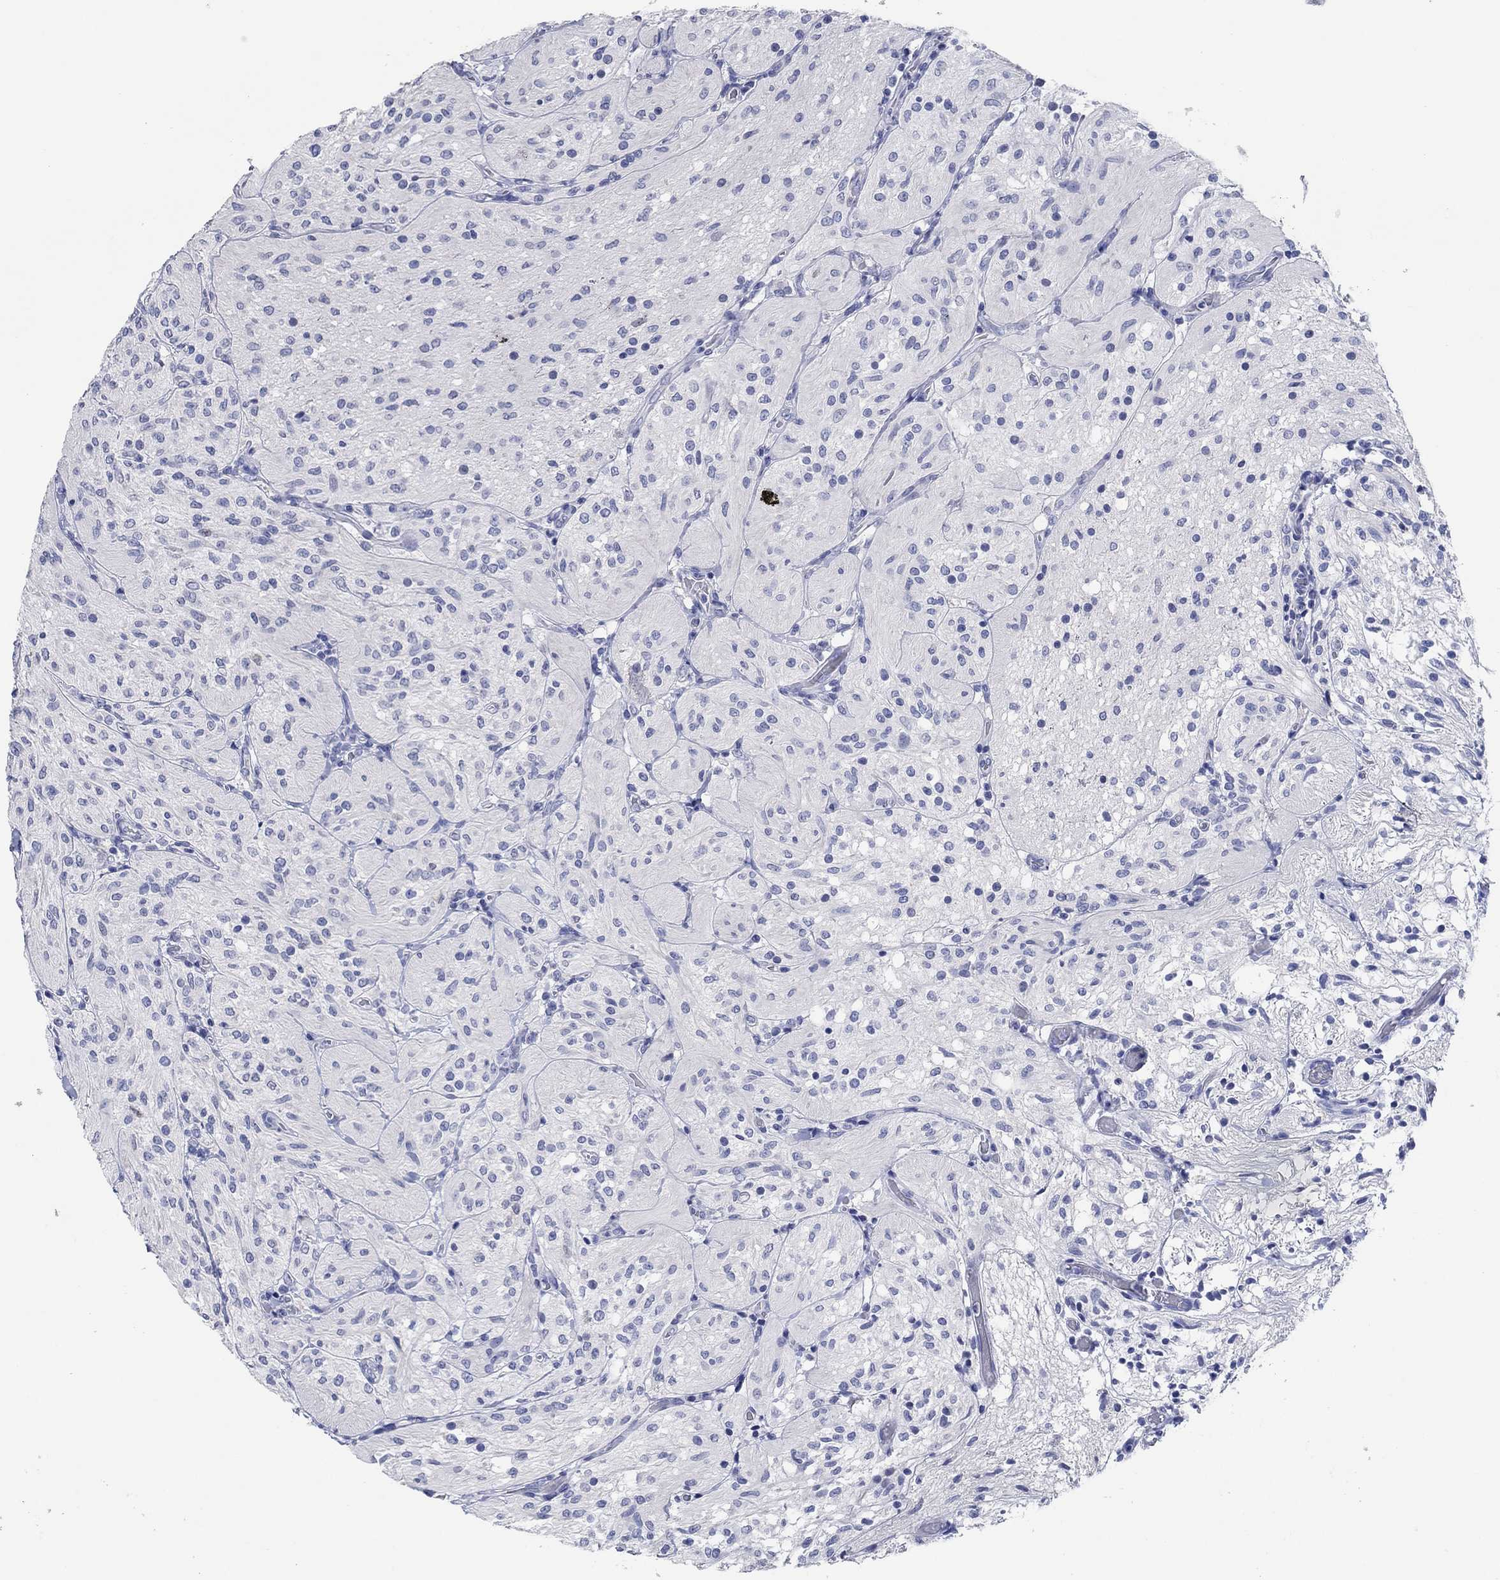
{"staining": {"intensity": "negative", "quantity": "none", "location": "none"}, "tissue": "glioma", "cell_type": "Tumor cells", "image_type": "cancer", "snomed": [{"axis": "morphology", "description": "Glioma, malignant, Low grade"}, {"axis": "topography", "description": "Brain"}], "caption": "This is an IHC image of human glioma. There is no expression in tumor cells.", "gene": "POU5F1", "patient": {"sex": "male", "age": 3}}